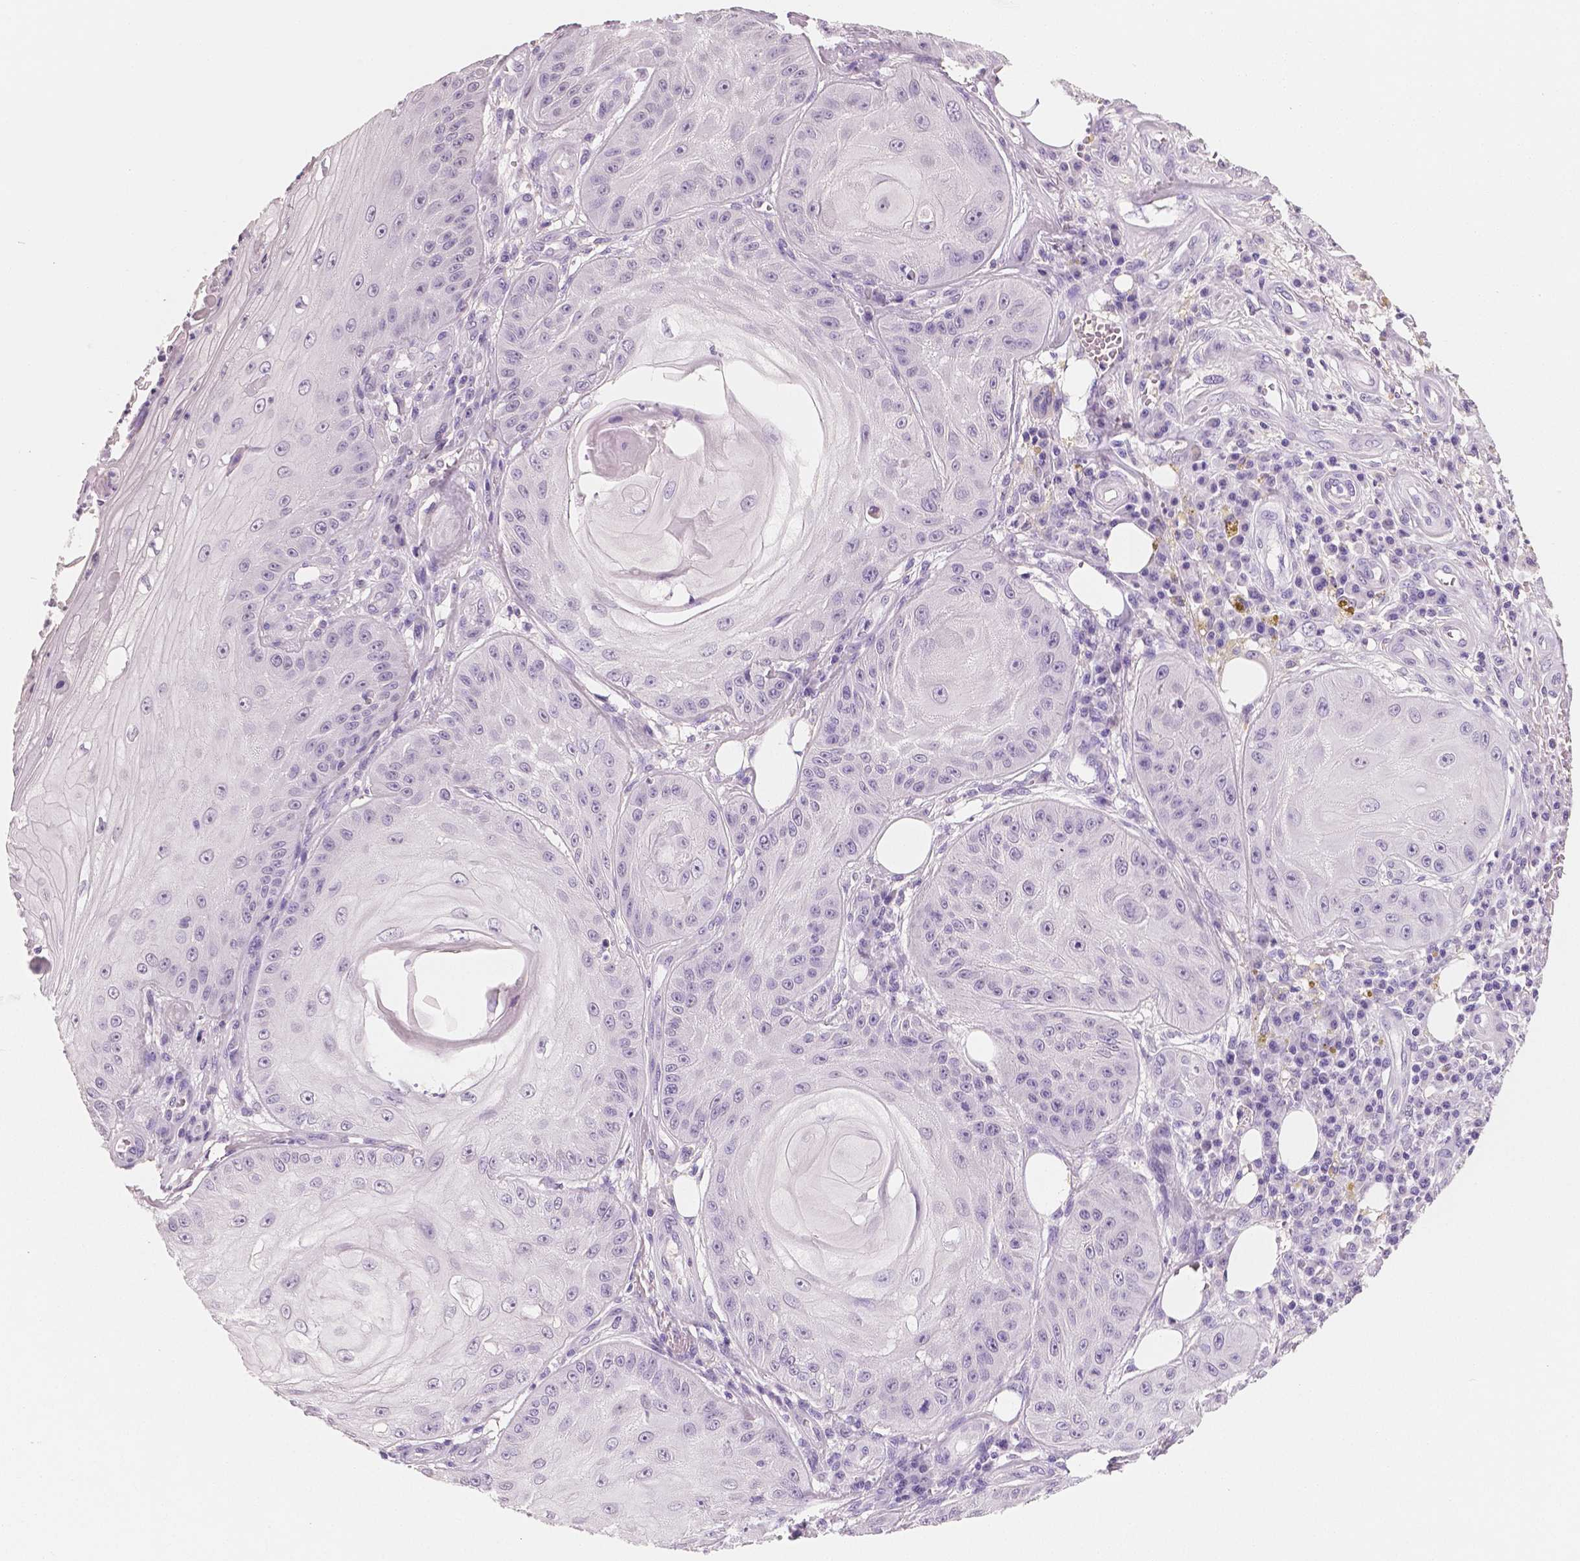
{"staining": {"intensity": "negative", "quantity": "none", "location": "none"}, "tissue": "skin cancer", "cell_type": "Tumor cells", "image_type": "cancer", "snomed": [{"axis": "morphology", "description": "Squamous cell carcinoma, NOS"}, {"axis": "topography", "description": "Skin"}], "caption": "Immunohistochemical staining of human squamous cell carcinoma (skin) shows no significant expression in tumor cells.", "gene": "TSPAN7", "patient": {"sex": "male", "age": 70}}